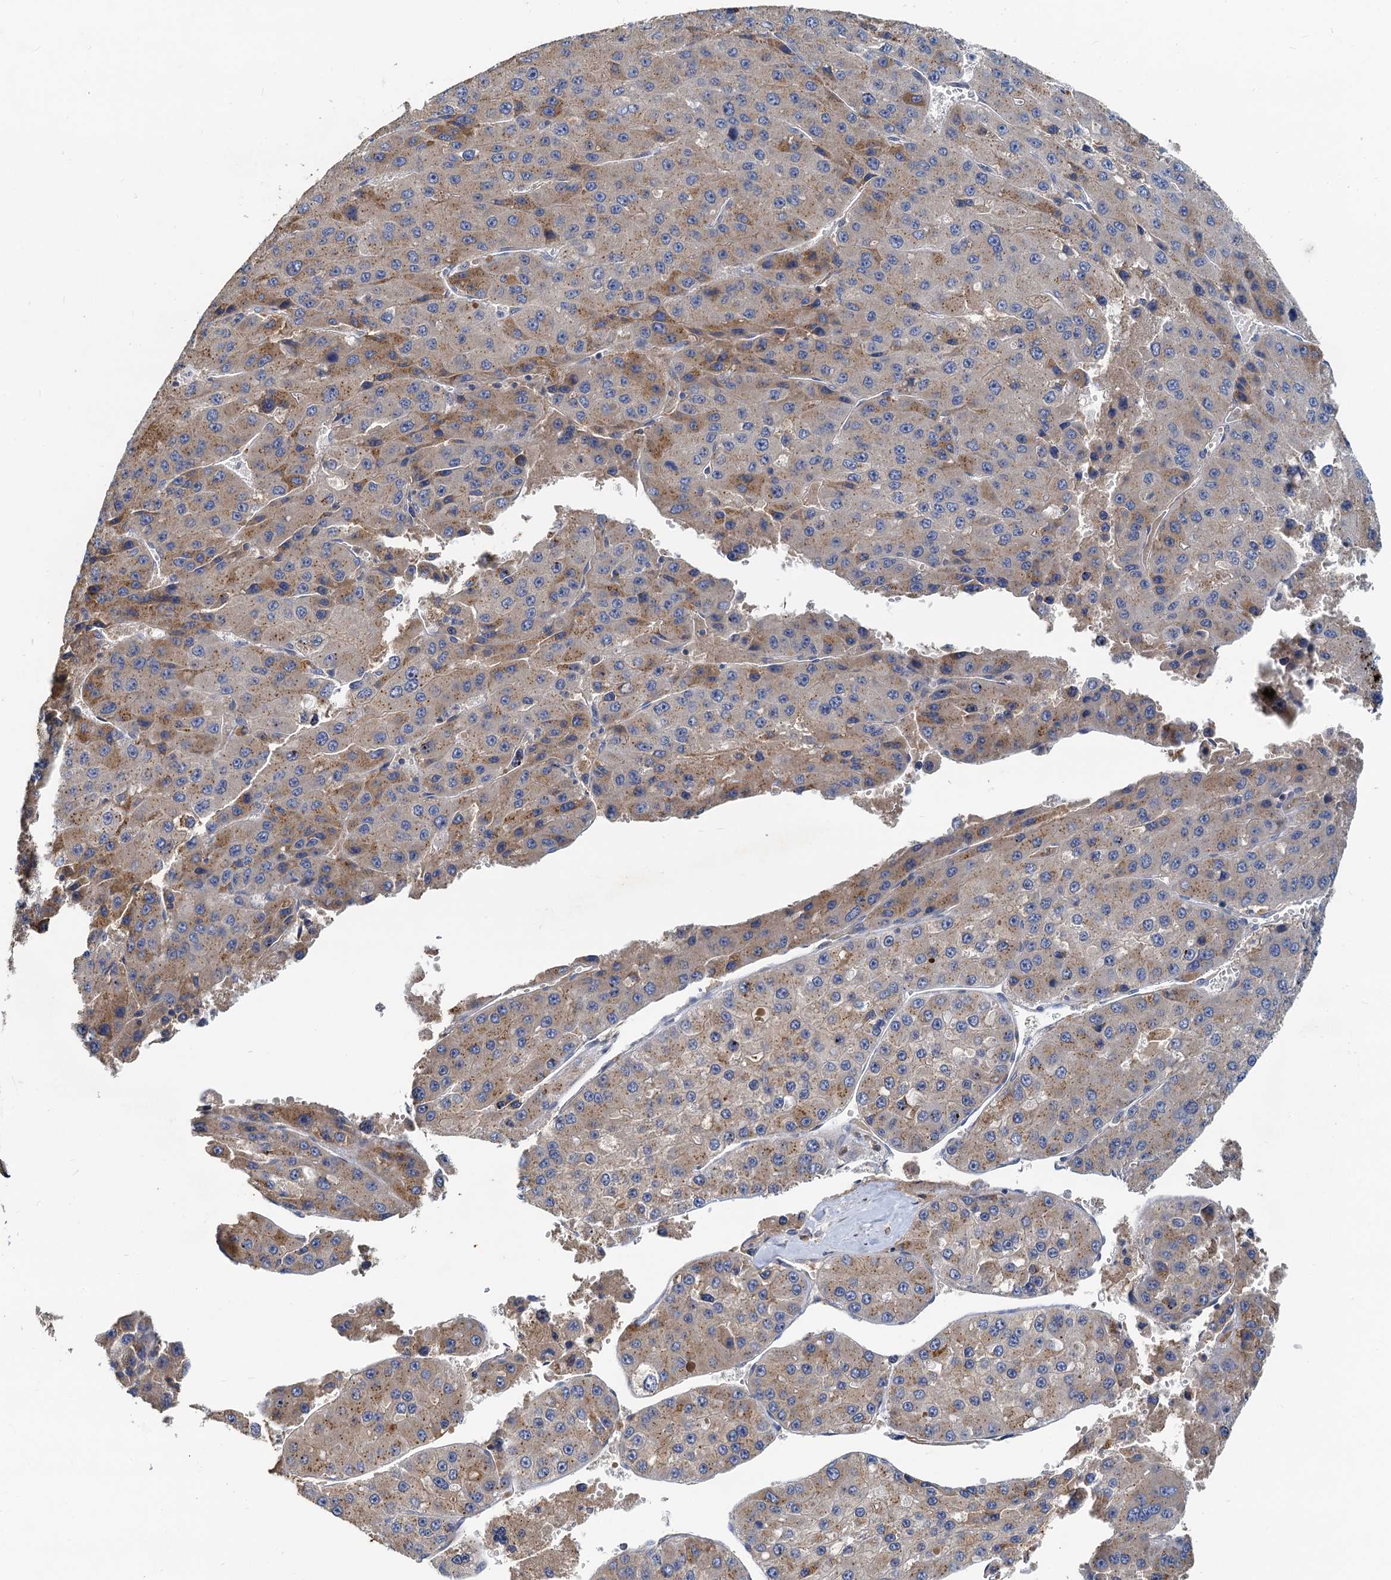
{"staining": {"intensity": "weak", "quantity": "25%-75%", "location": "cytoplasmic/membranous"}, "tissue": "liver cancer", "cell_type": "Tumor cells", "image_type": "cancer", "snomed": [{"axis": "morphology", "description": "Carcinoma, Hepatocellular, NOS"}, {"axis": "topography", "description": "Liver"}], "caption": "This photomicrograph exhibits liver cancer (hepatocellular carcinoma) stained with immunohistochemistry (IHC) to label a protein in brown. The cytoplasmic/membranous of tumor cells show weak positivity for the protein. Nuclei are counter-stained blue.", "gene": "NKAPD1", "patient": {"sex": "female", "age": 73}}